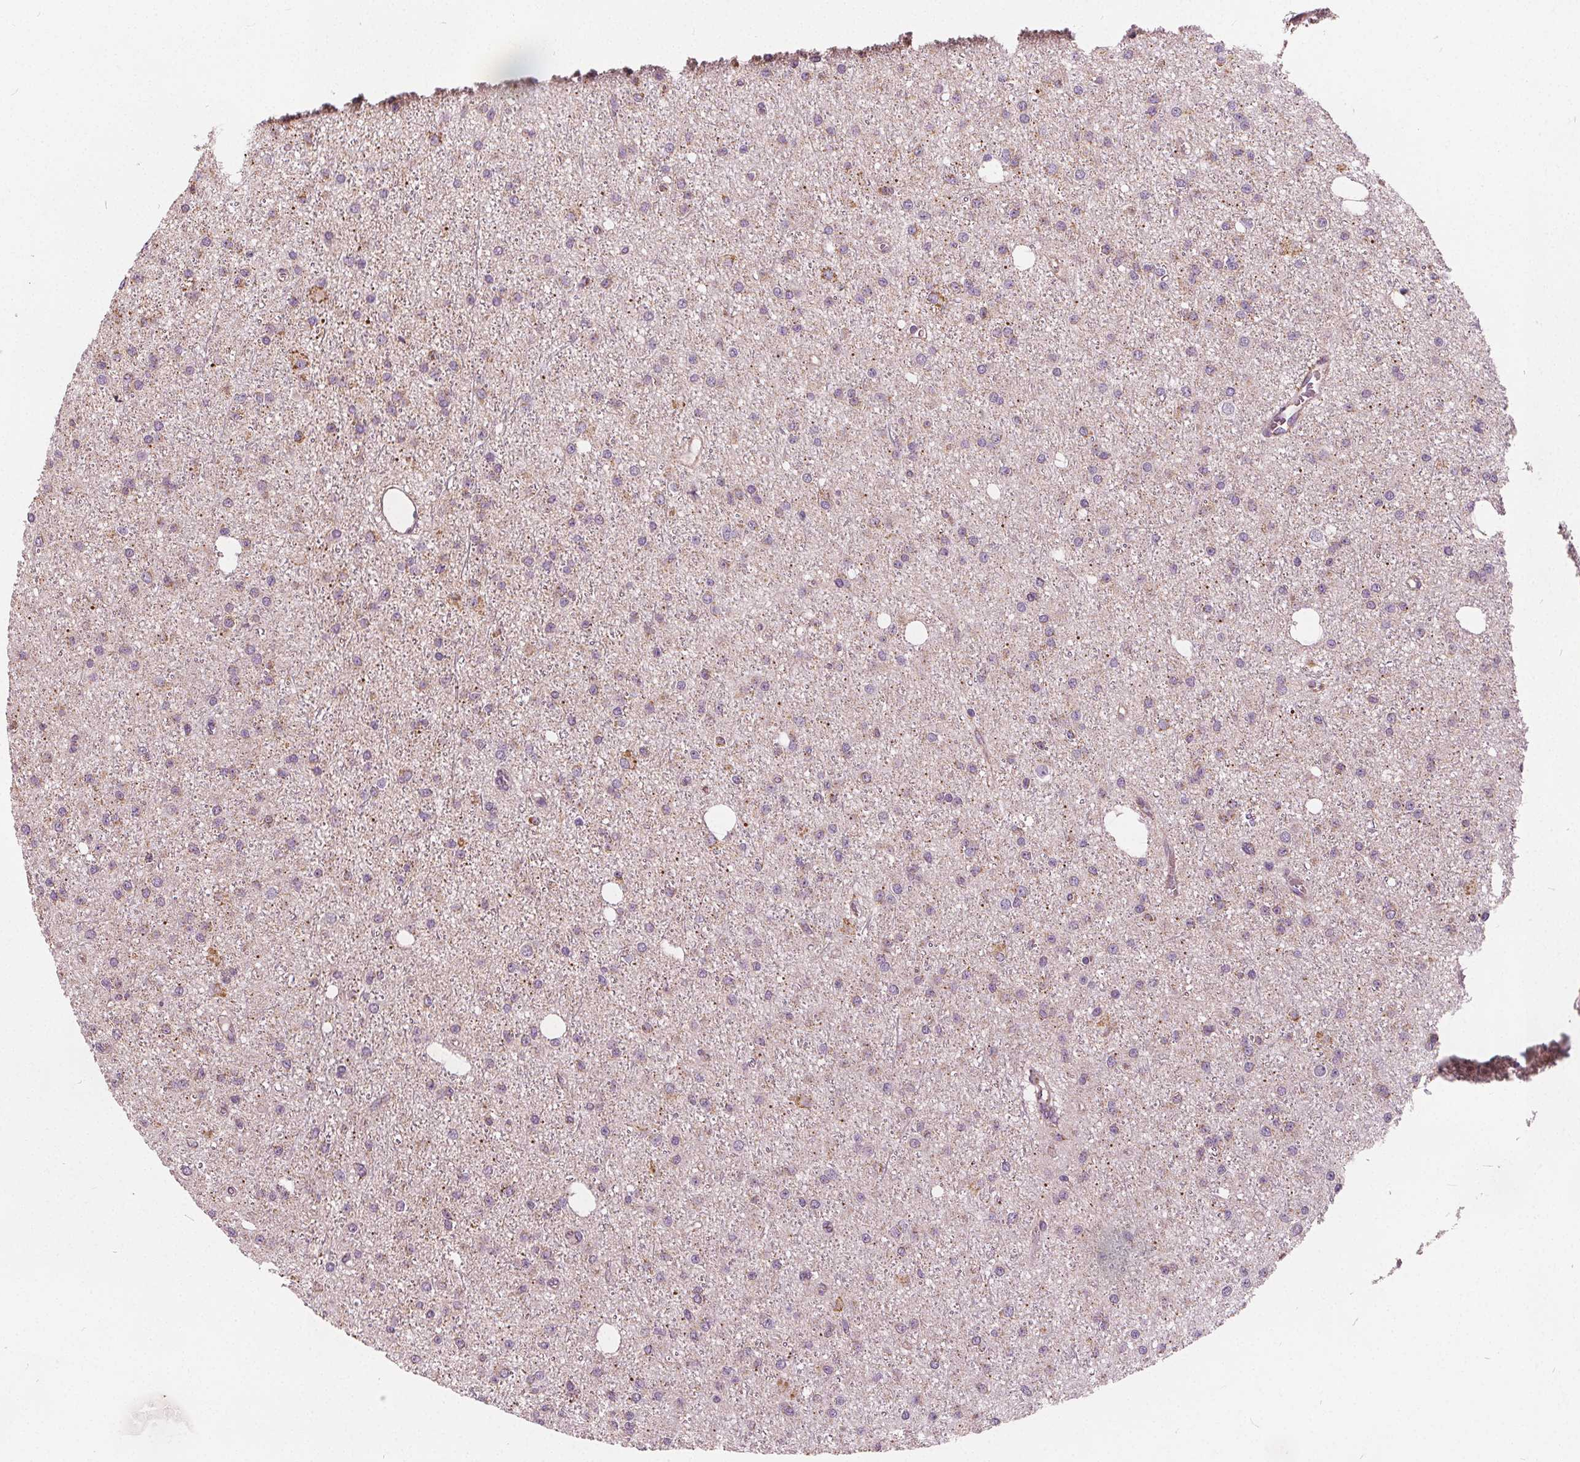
{"staining": {"intensity": "weak", "quantity": "<25%", "location": "cytoplasmic/membranous"}, "tissue": "glioma", "cell_type": "Tumor cells", "image_type": "cancer", "snomed": [{"axis": "morphology", "description": "Glioma, malignant, Low grade"}, {"axis": "topography", "description": "Brain"}], "caption": "This is an IHC micrograph of malignant glioma (low-grade). There is no staining in tumor cells.", "gene": "ECI2", "patient": {"sex": "male", "age": 27}}